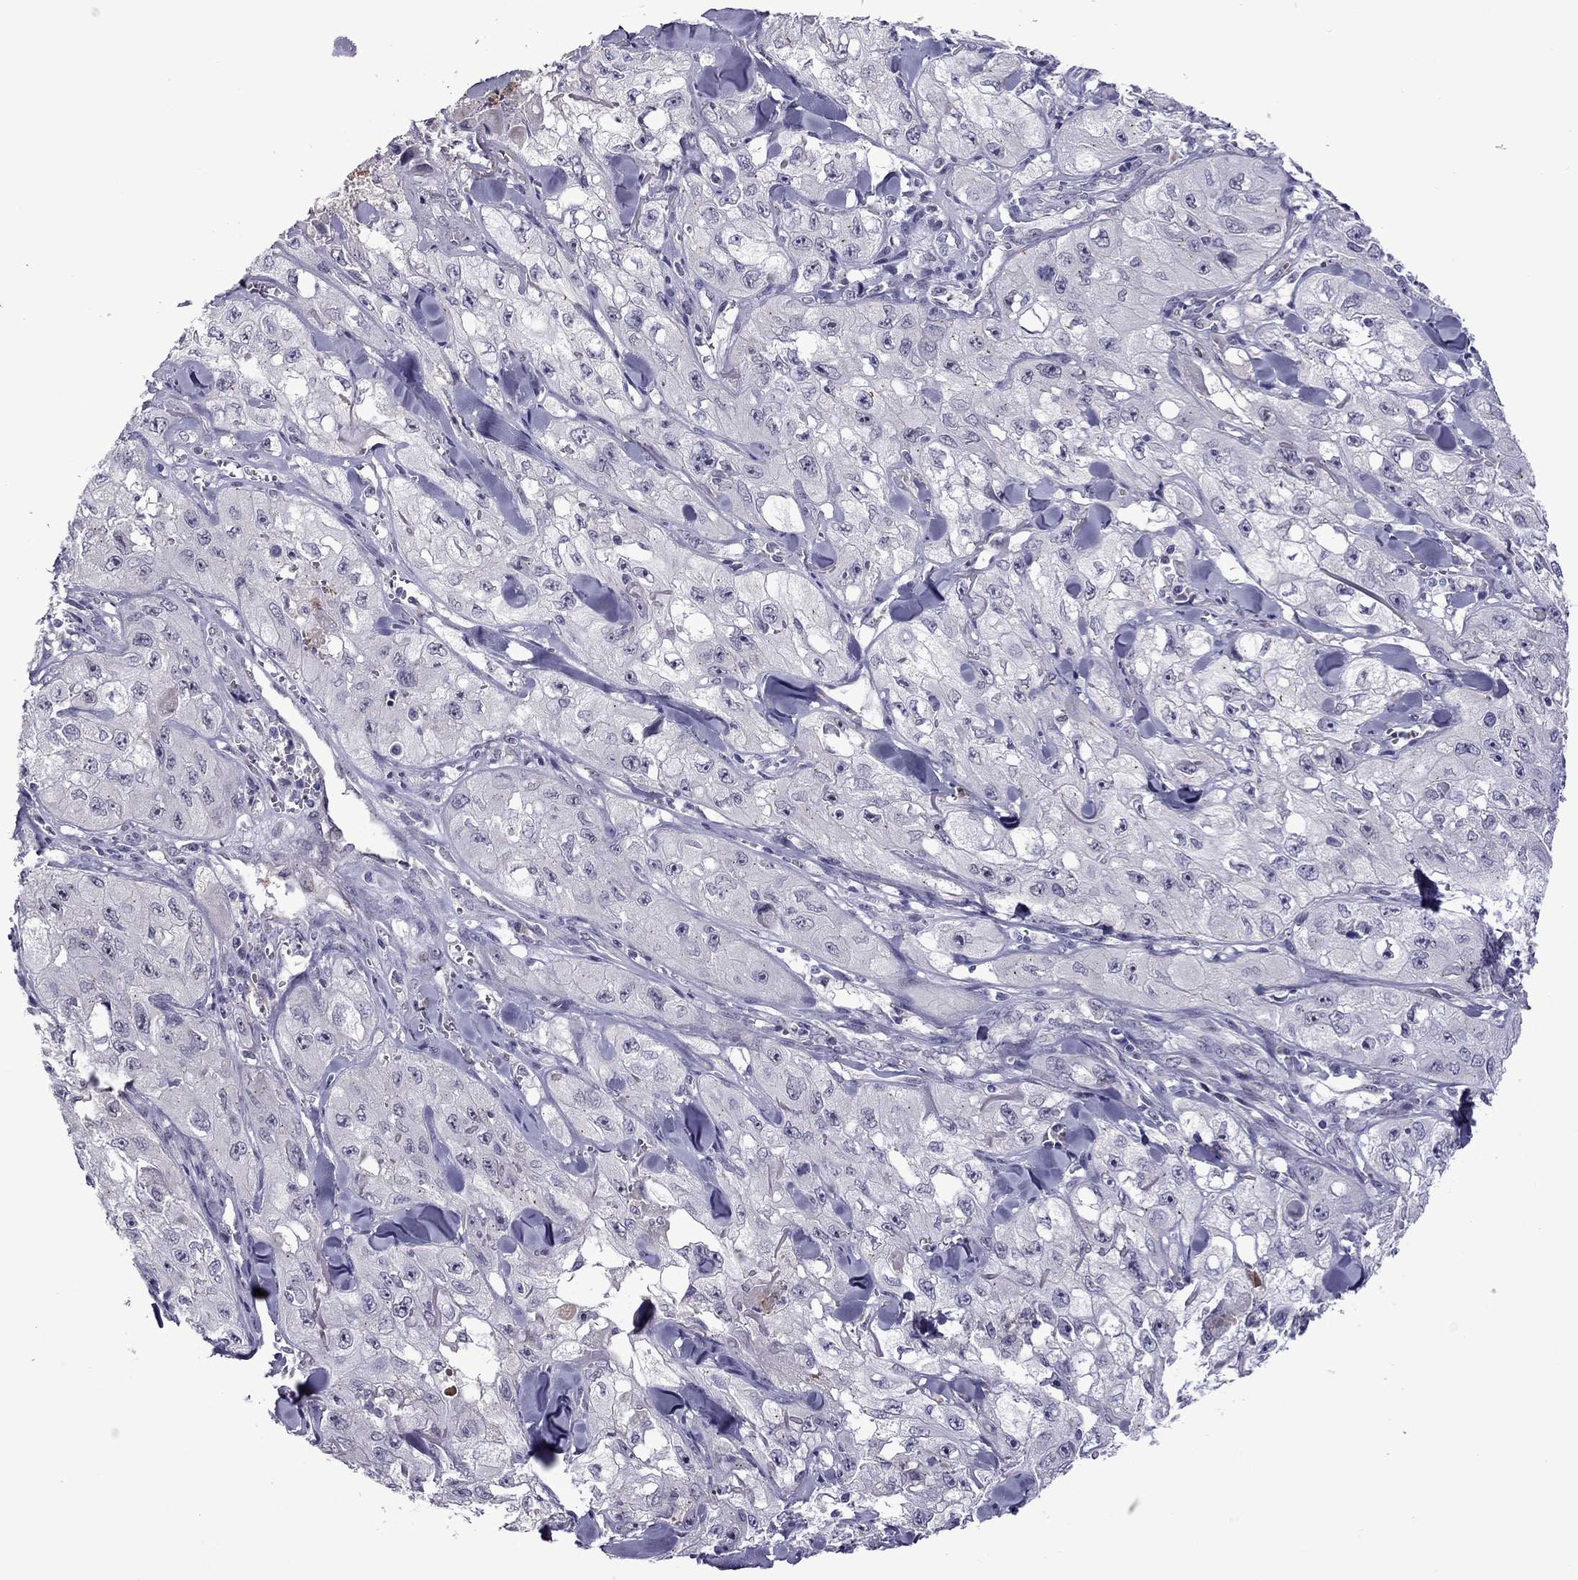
{"staining": {"intensity": "negative", "quantity": "none", "location": "none"}, "tissue": "skin cancer", "cell_type": "Tumor cells", "image_type": "cancer", "snomed": [{"axis": "morphology", "description": "Squamous cell carcinoma, NOS"}, {"axis": "topography", "description": "Skin"}, {"axis": "topography", "description": "Subcutis"}], "caption": "Immunohistochemistry photomicrograph of neoplastic tissue: skin cancer (squamous cell carcinoma) stained with DAB exhibits no significant protein expression in tumor cells. Nuclei are stained in blue.", "gene": "MYBPH", "patient": {"sex": "male", "age": 73}}